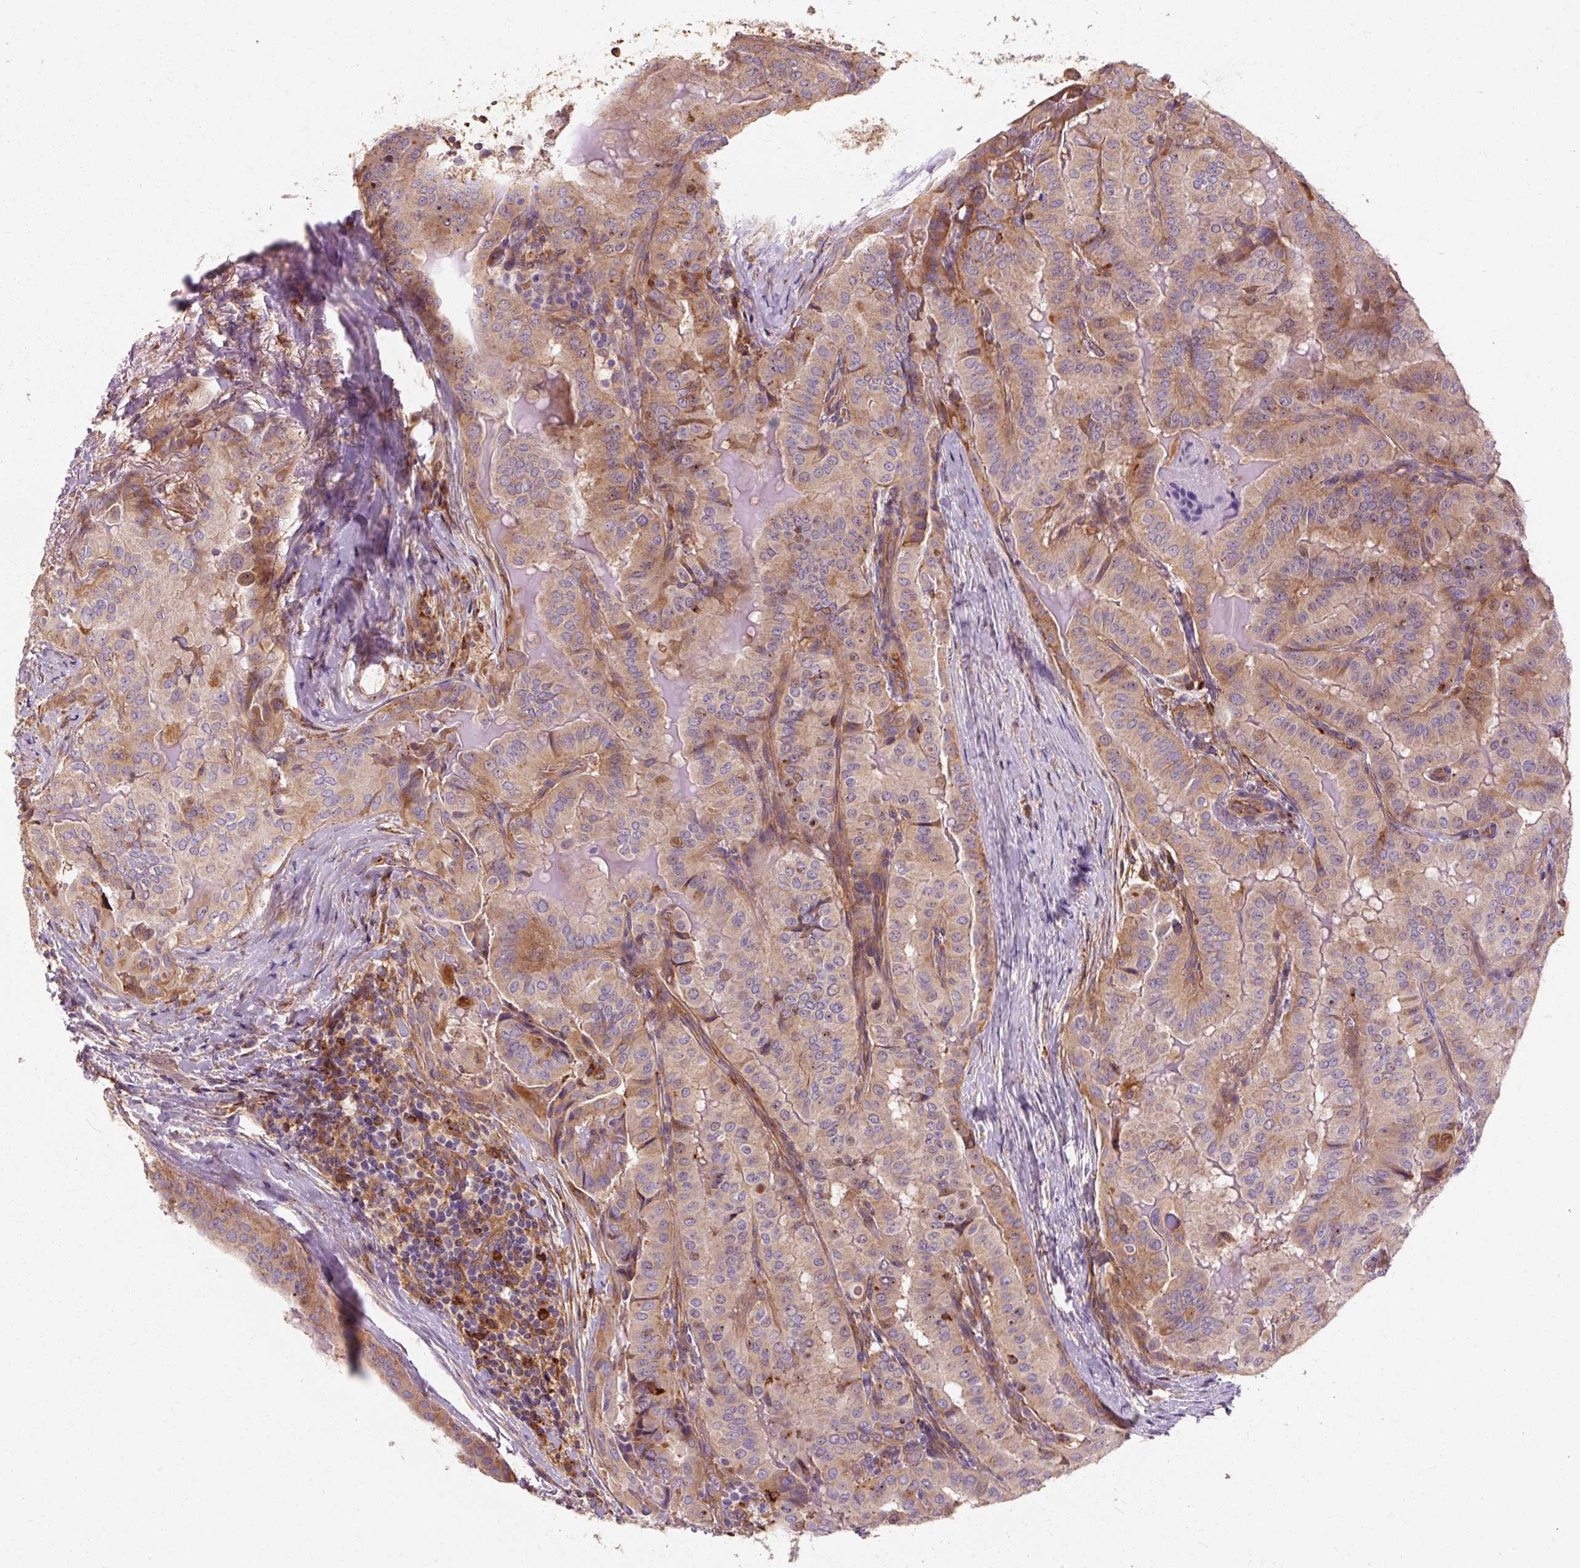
{"staining": {"intensity": "moderate", "quantity": "25%-75%", "location": "cytoplasmic/membranous"}, "tissue": "thyroid cancer", "cell_type": "Tumor cells", "image_type": "cancer", "snomed": [{"axis": "morphology", "description": "Papillary adenocarcinoma, NOS"}, {"axis": "topography", "description": "Thyroid gland"}], "caption": "This photomicrograph reveals IHC staining of thyroid papillary adenocarcinoma, with medium moderate cytoplasmic/membranous expression in about 25%-75% of tumor cells.", "gene": "TBC1D4", "patient": {"sex": "female", "age": 68}}